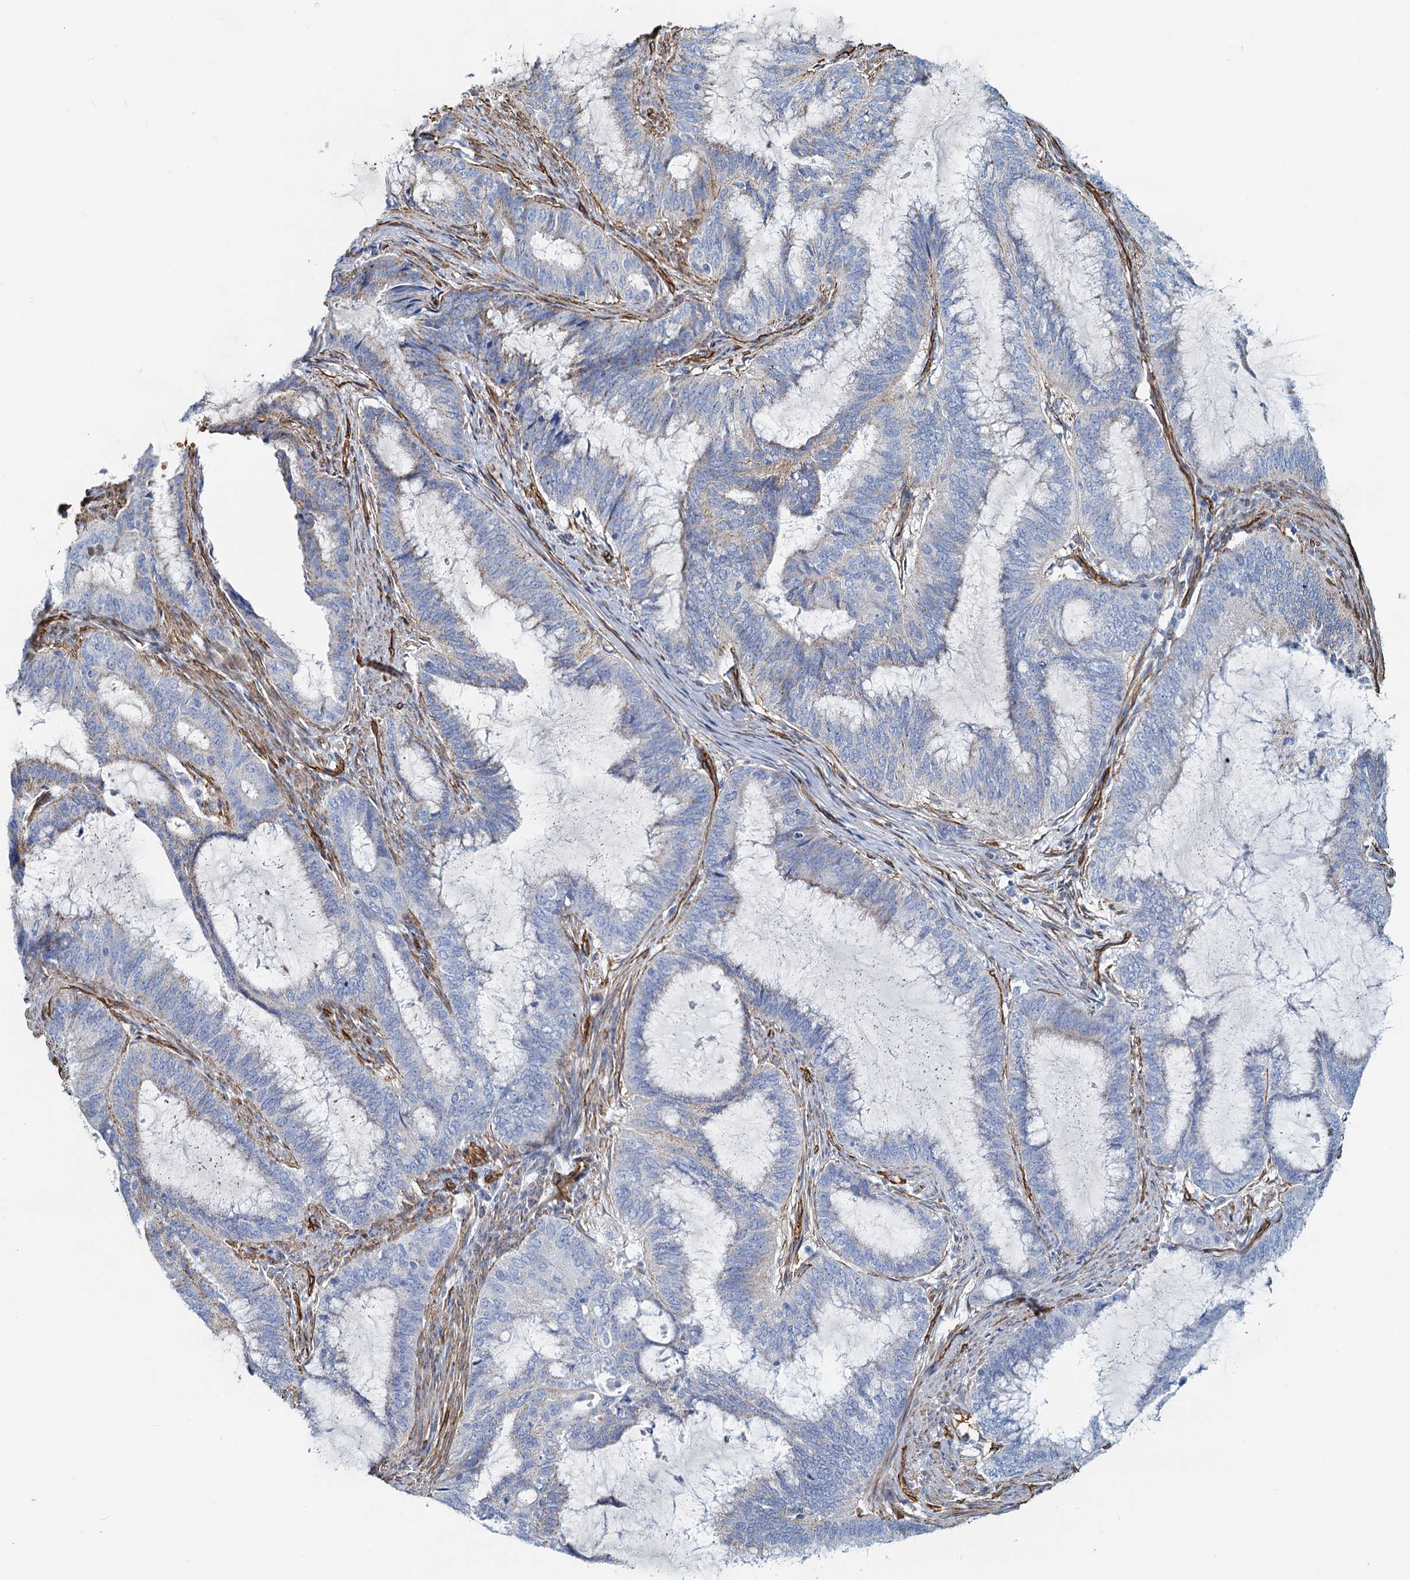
{"staining": {"intensity": "negative", "quantity": "none", "location": "none"}, "tissue": "endometrial cancer", "cell_type": "Tumor cells", "image_type": "cancer", "snomed": [{"axis": "morphology", "description": "Adenocarcinoma, NOS"}, {"axis": "topography", "description": "Endometrium"}], "caption": "A micrograph of adenocarcinoma (endometrial) stained for a protein displays no brown staining in tumor cells. (Stains: DAB (3,3'-diaminobenzidine) immunohistochemistry (IHC) with hematoxylin counter stain, Microscopy: brightfield microscopy at high magnification).", "gene": "DGKG", "patient": {"sex": "female", "age": 51}}